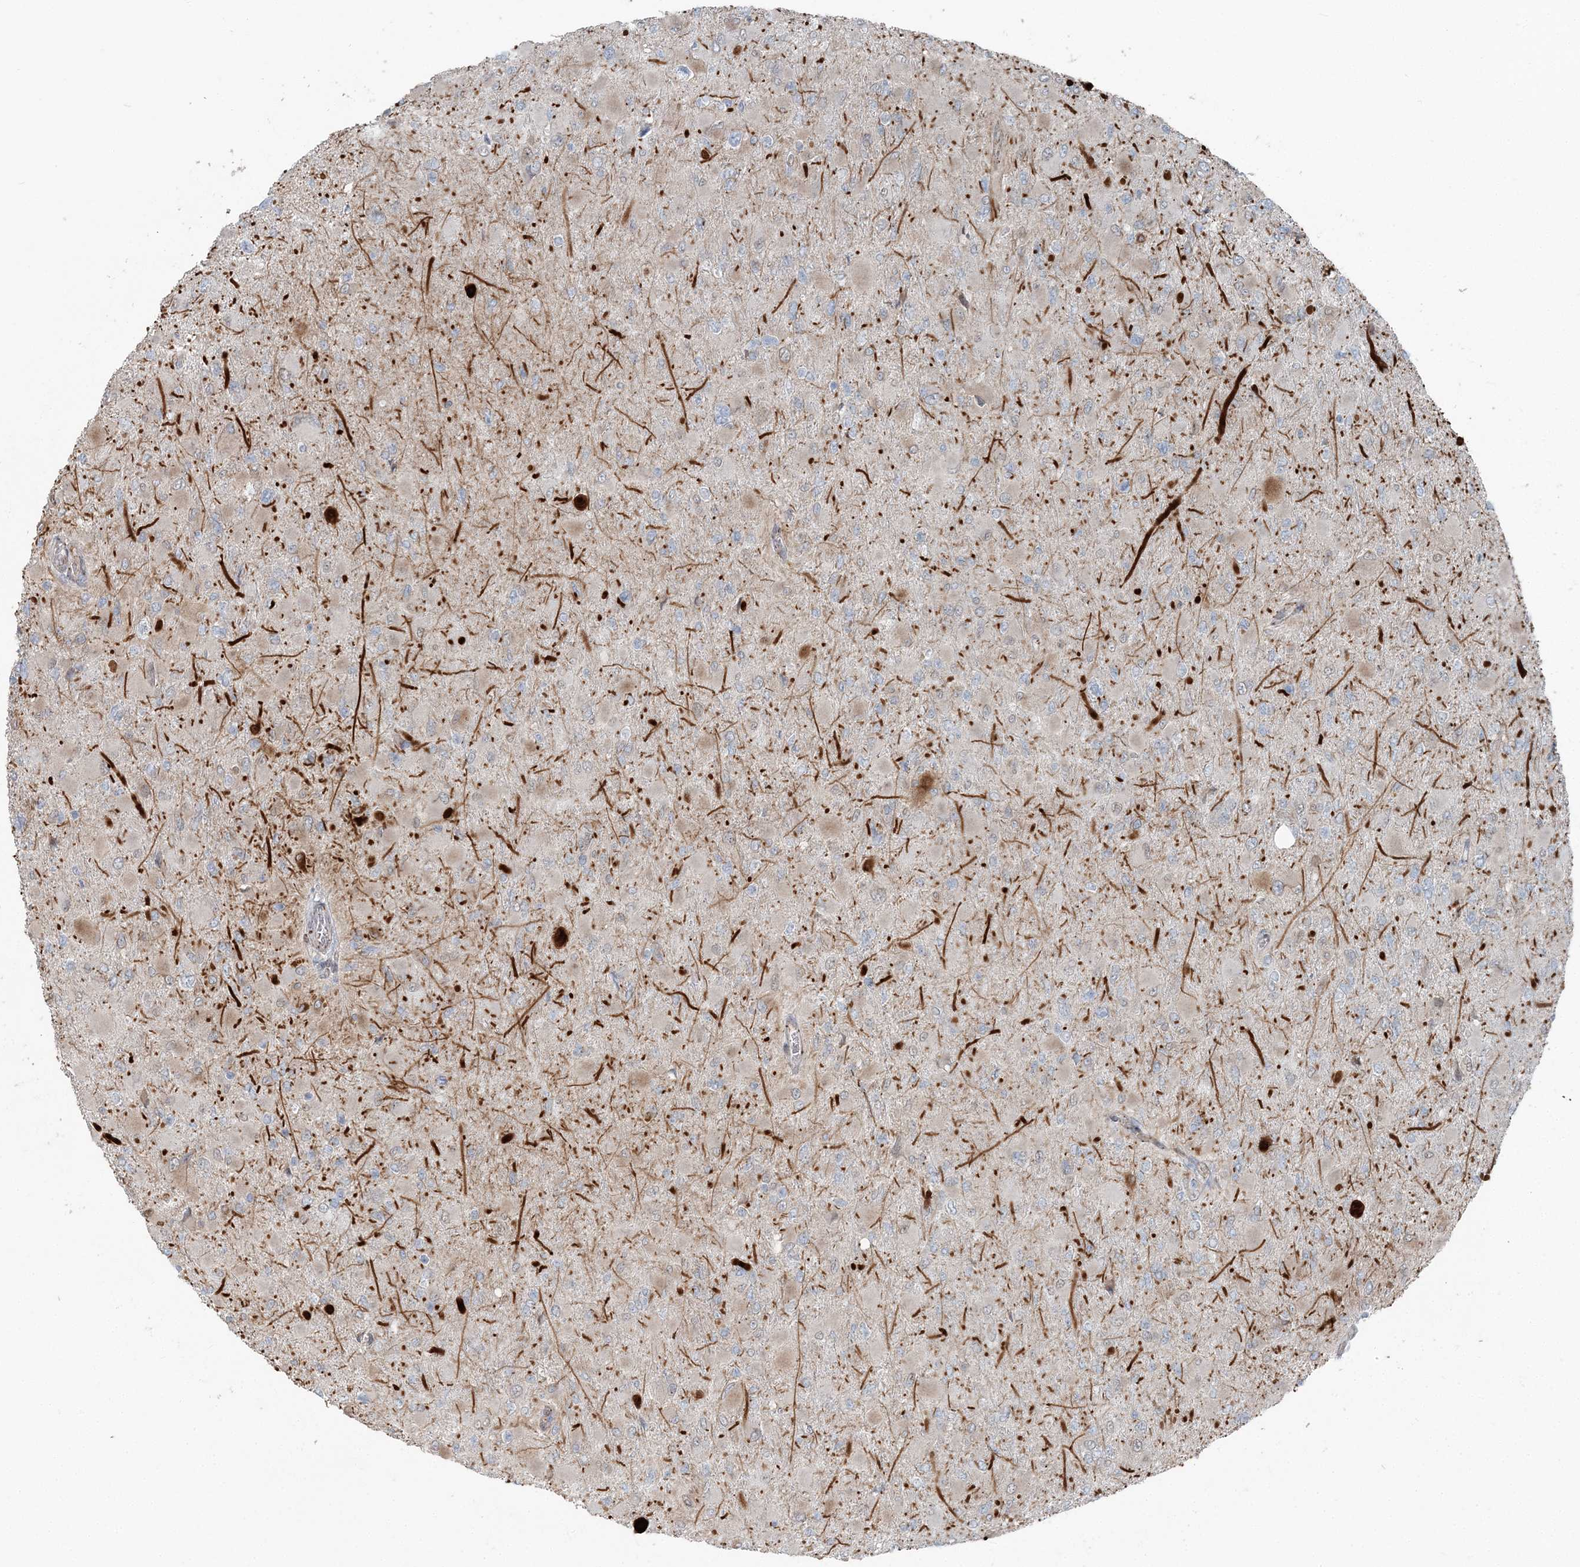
{"staining": {"intensity": "negative", "quantity": "none", "location": "none"}, "tissue": "glioma", "cell_type": "Tumor cells", "image_type": "cancer", "snomed": [{"axis": "morphology", "description": "Glioma, malignant, High grade"}, {"axis": "topography", "description": "Cerebral cortex"}], "caption": "DAB (3,3'-diaminobenzidine) immunohistochemical staining of glioma displays no significant positivity in tumor cells.", "gene": "FBXL17", "patient": {"sex": "female", "age": 36}}